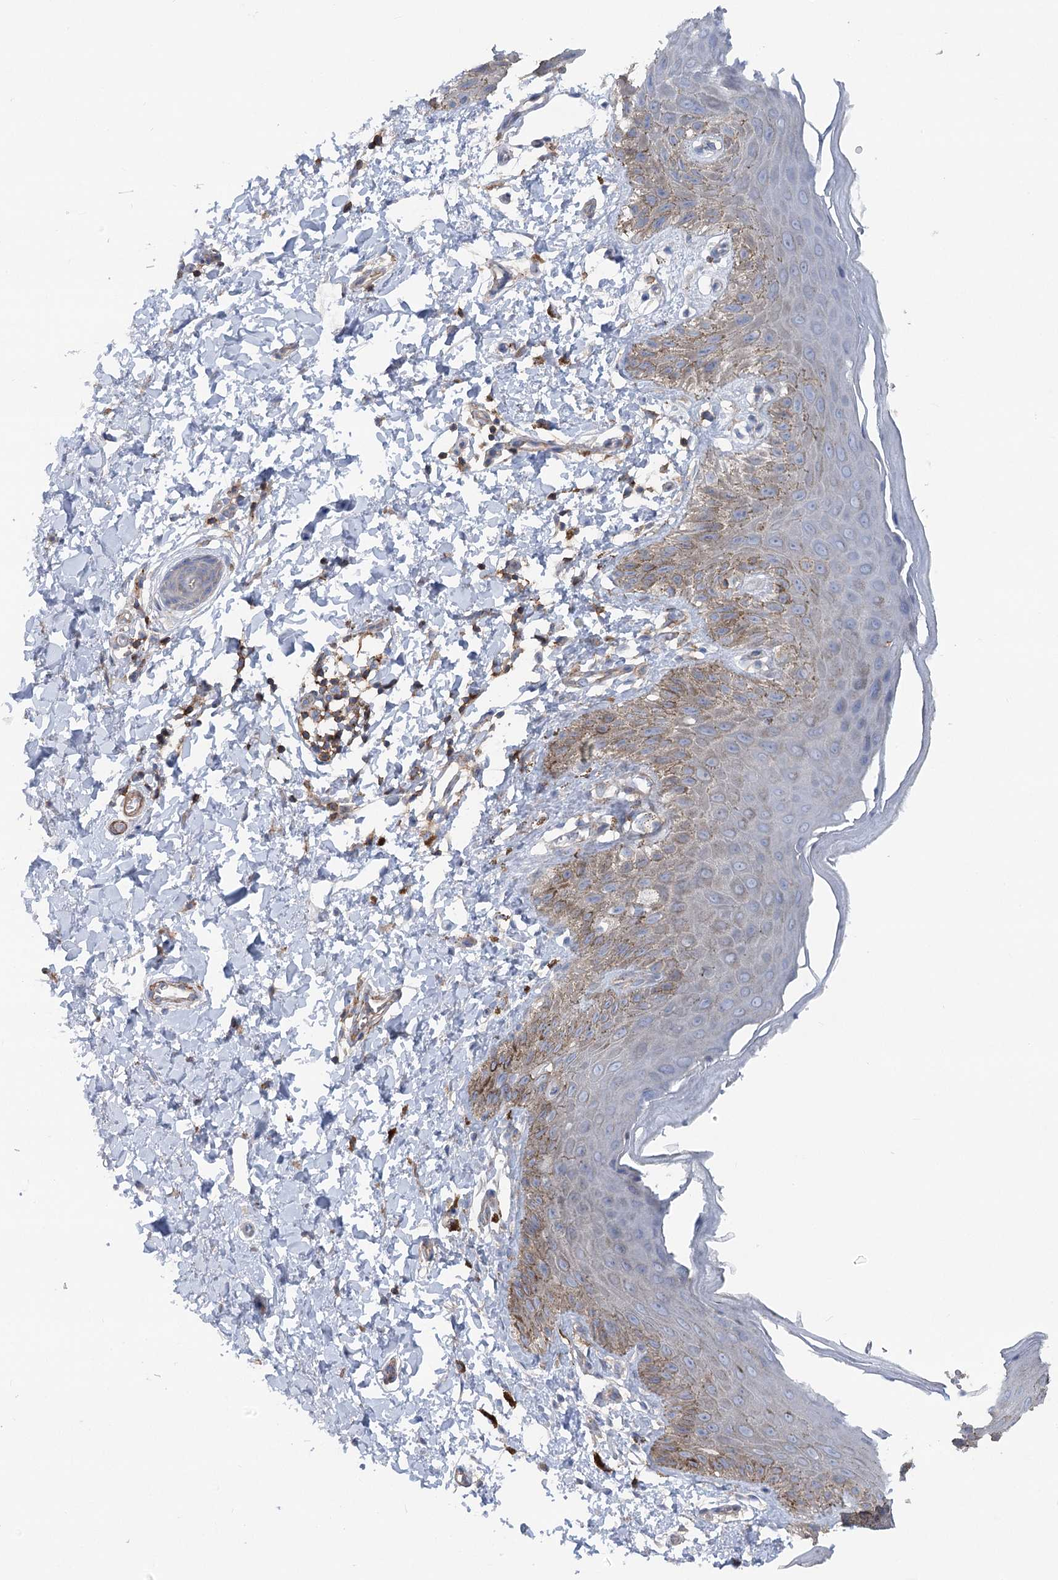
{"staining": {"intensity": "weak", "quantity": "<25%", "location": "cytoplasmic/membranous"}, "tissue": "skin", "cell_type": "Epidermal cells", "image_type": "normal", "snomed": [{"axis": "morphology", "description": "Normal tissue, NOS"}, {"axis": "topography", "description": "Anal"}], "caption": "Micrograph shows no protein expression in epidermal cells of benign skin.", "gene": "LARP1B", "patient": {"sex": "male", "age": 44}}